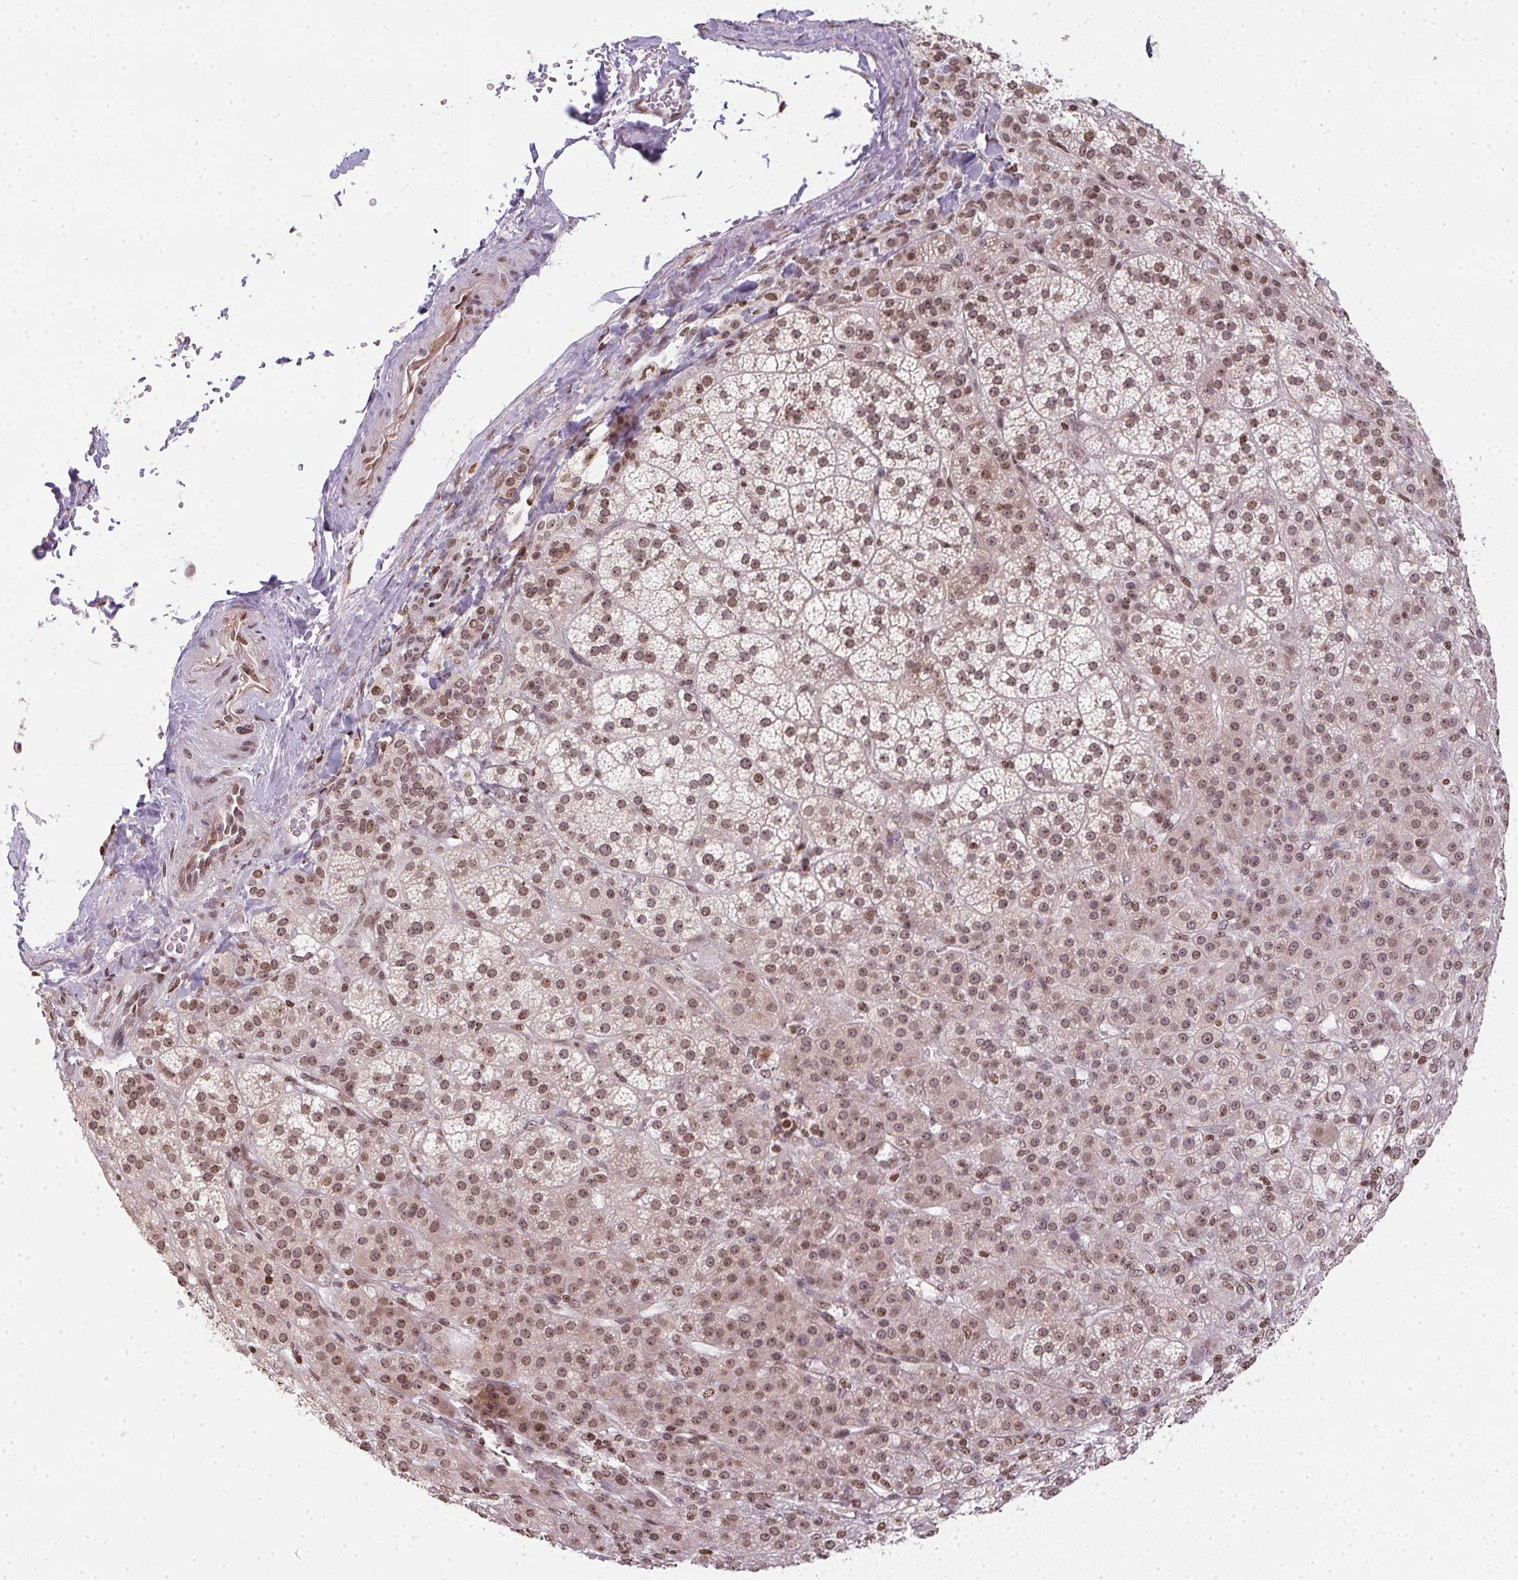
{"staining": {"intensity": "moderate", "quantity": ">75%", "location": "nuclear"}, "tissue": "adrenal gland", "cell_type": "Glandular cells", "image_type": "normal", "snomed": [{"axis": "morphology", "description": "Normal tissue, NOS"}, {"axis": "topography", "description": "Adrenal gland"}], "caption": "Immunohistochemistry (IHC) of normal human adrenal gland displays medium levels of moderate nuclear expression in approximately >75% of glandular cells.", "gene": "RNF181", "patient": {"sex": "female", "age": 60}}